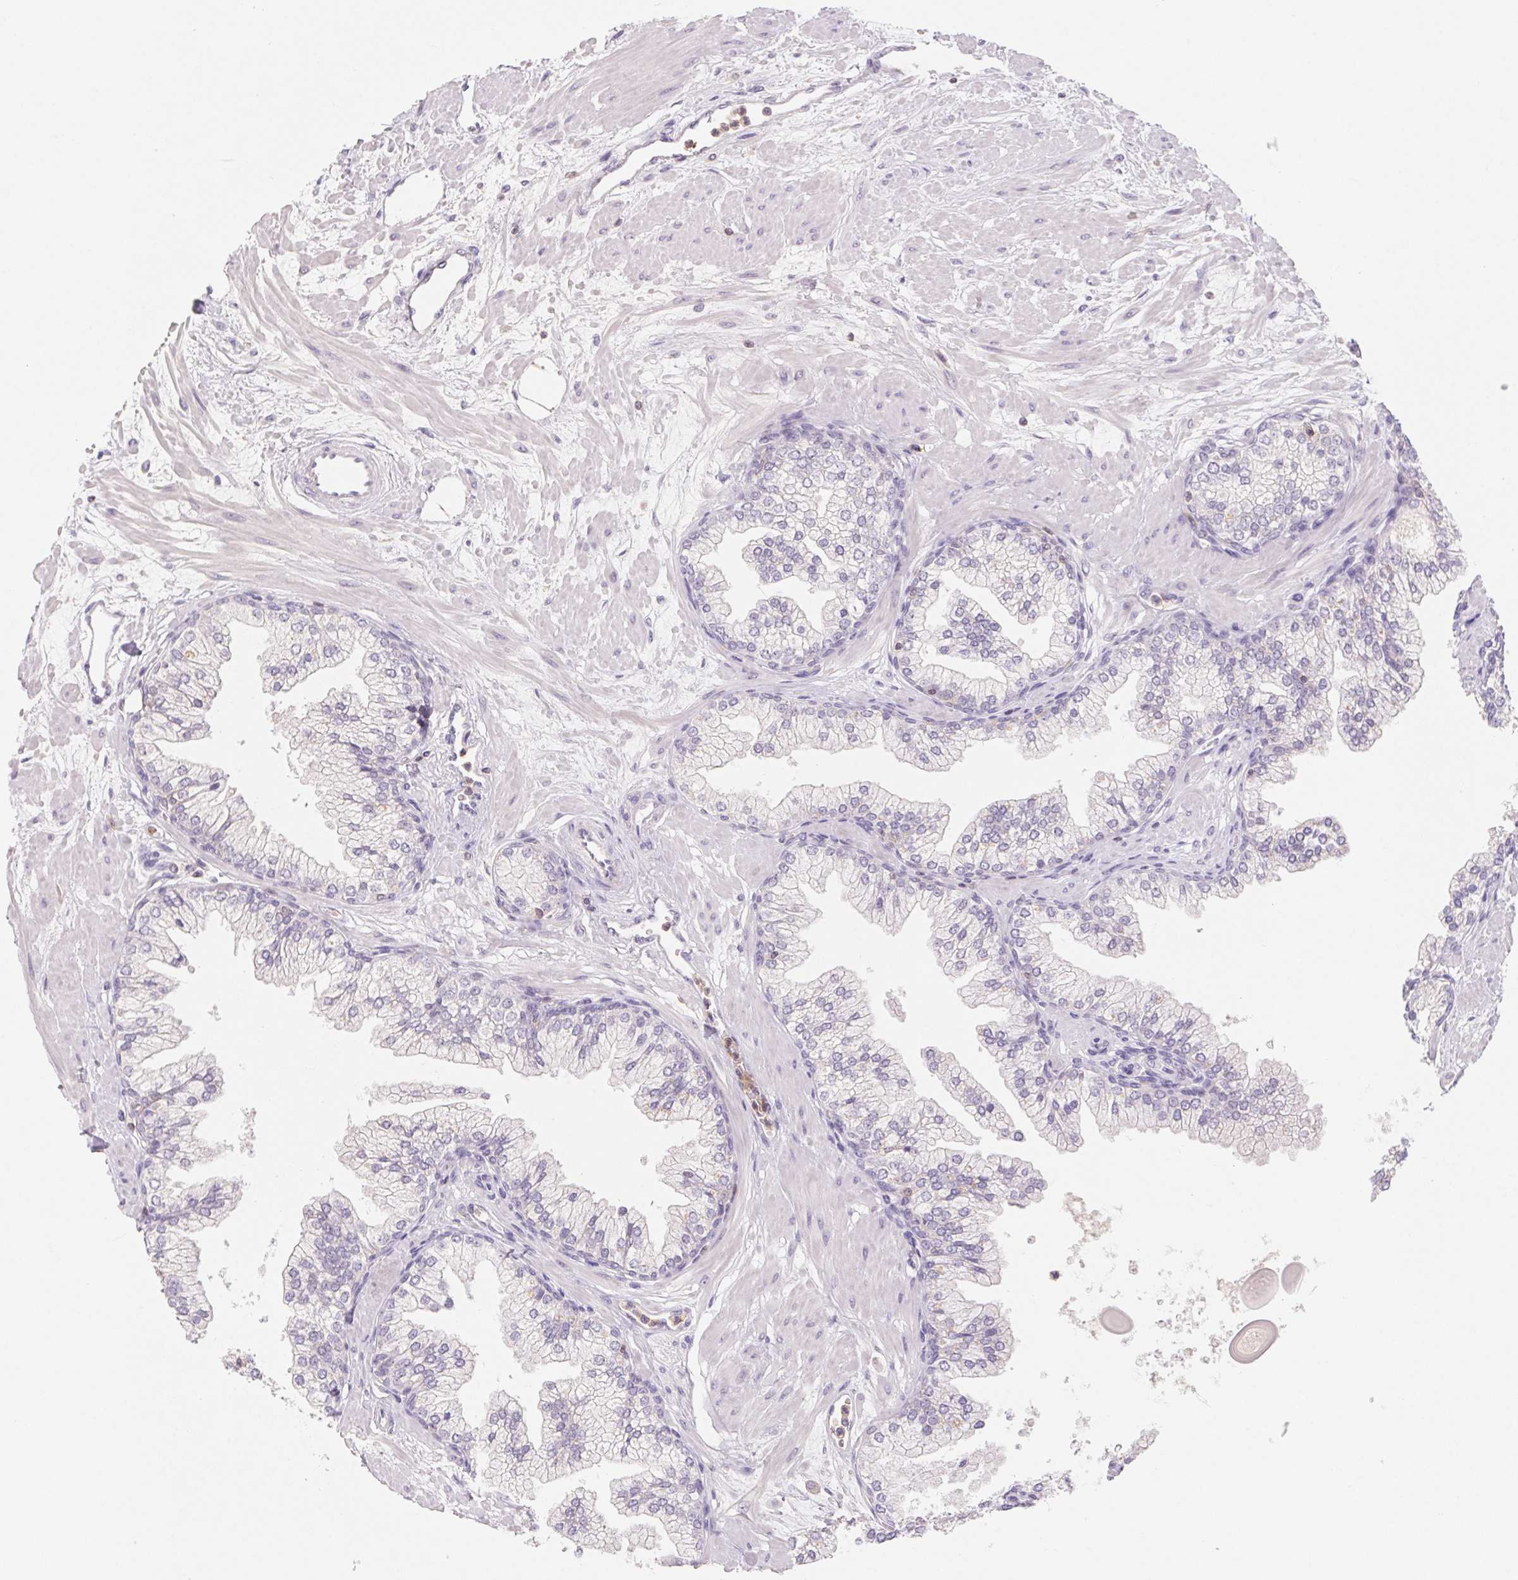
{"staining": {"intensity": "negative", "quantity": "none", "location": "none"}, "tissue": "prostate", "cell_type": "Glandular cells", "image_type": "normal", "snomed": [{"axis": "morphology", "description": "Normal tissue, NOS"}, {"axis": "topography", "description": "Prostate"}, {"axis": "topography", "description": "Peripheral nerve tissue"}], "caption": "Prostate stained for a protein using immunohistochemistry (IHC) shows no positivity glandular cells.", "gene": "KIF26A", "patient": {"sex": "male", "age": 61}}